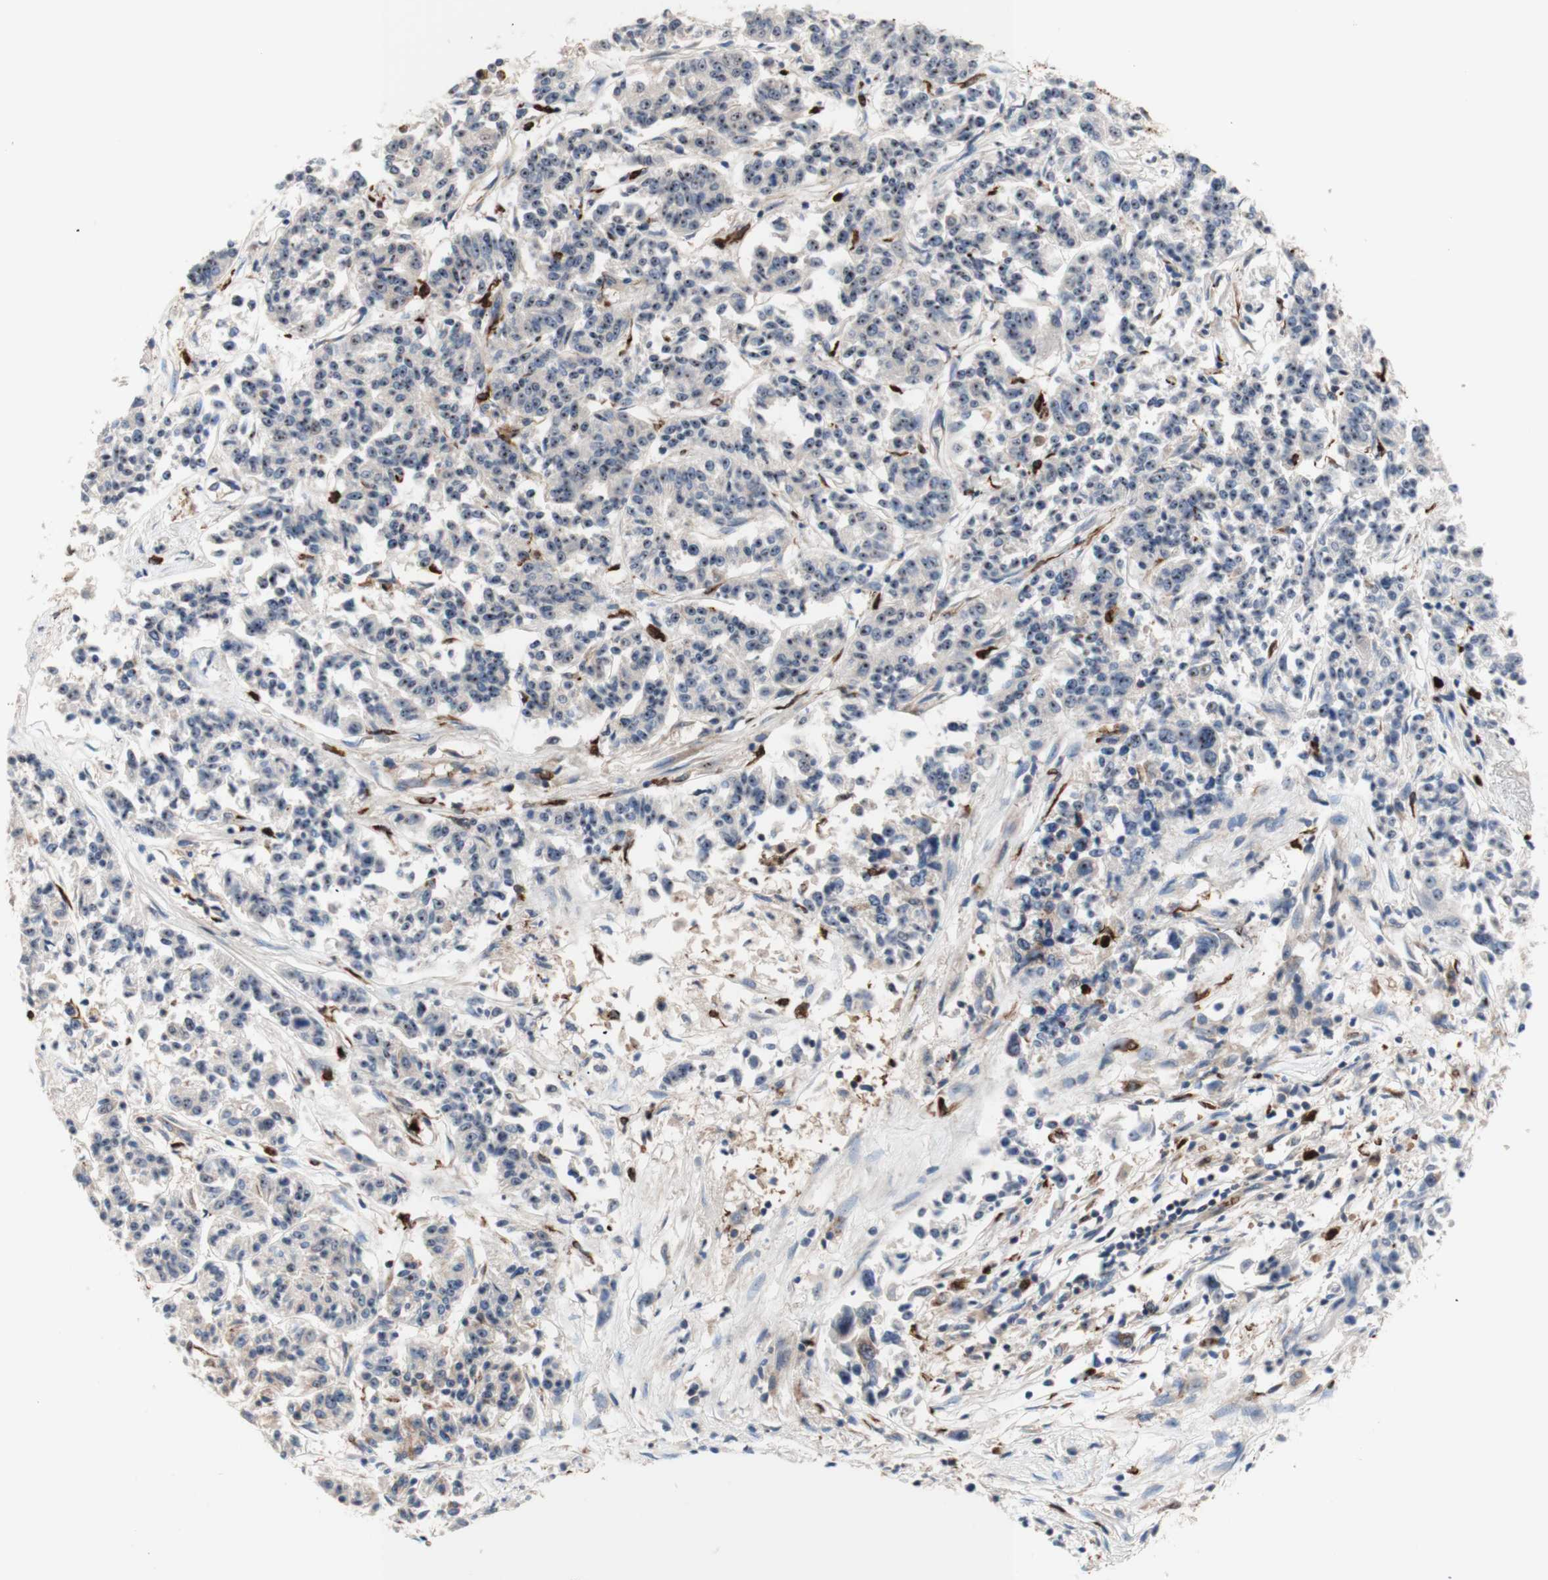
{"staining": {"intensity": "moderate", "quantity": "25%-75%", "location": "nuclear"}, "tissue": "lung cancer", "cell_type": "Tumor cells", "image_type": "cancer", "snomed": [{"axis": "morphology", "description": "Adenocarcinoma, NOS"}, {"axis": "topography", "description": "Lung"}], "caption": "IHC of human lung adenocarcinoma shows medium levels of moderate nuclear staining in approximately 25%-75% of tumor cells. (brown staining indicates protein expression, while blue staining denotes nuclei).", "gene": "USP9X", "patient": {"sex": "male", "age": 84}}